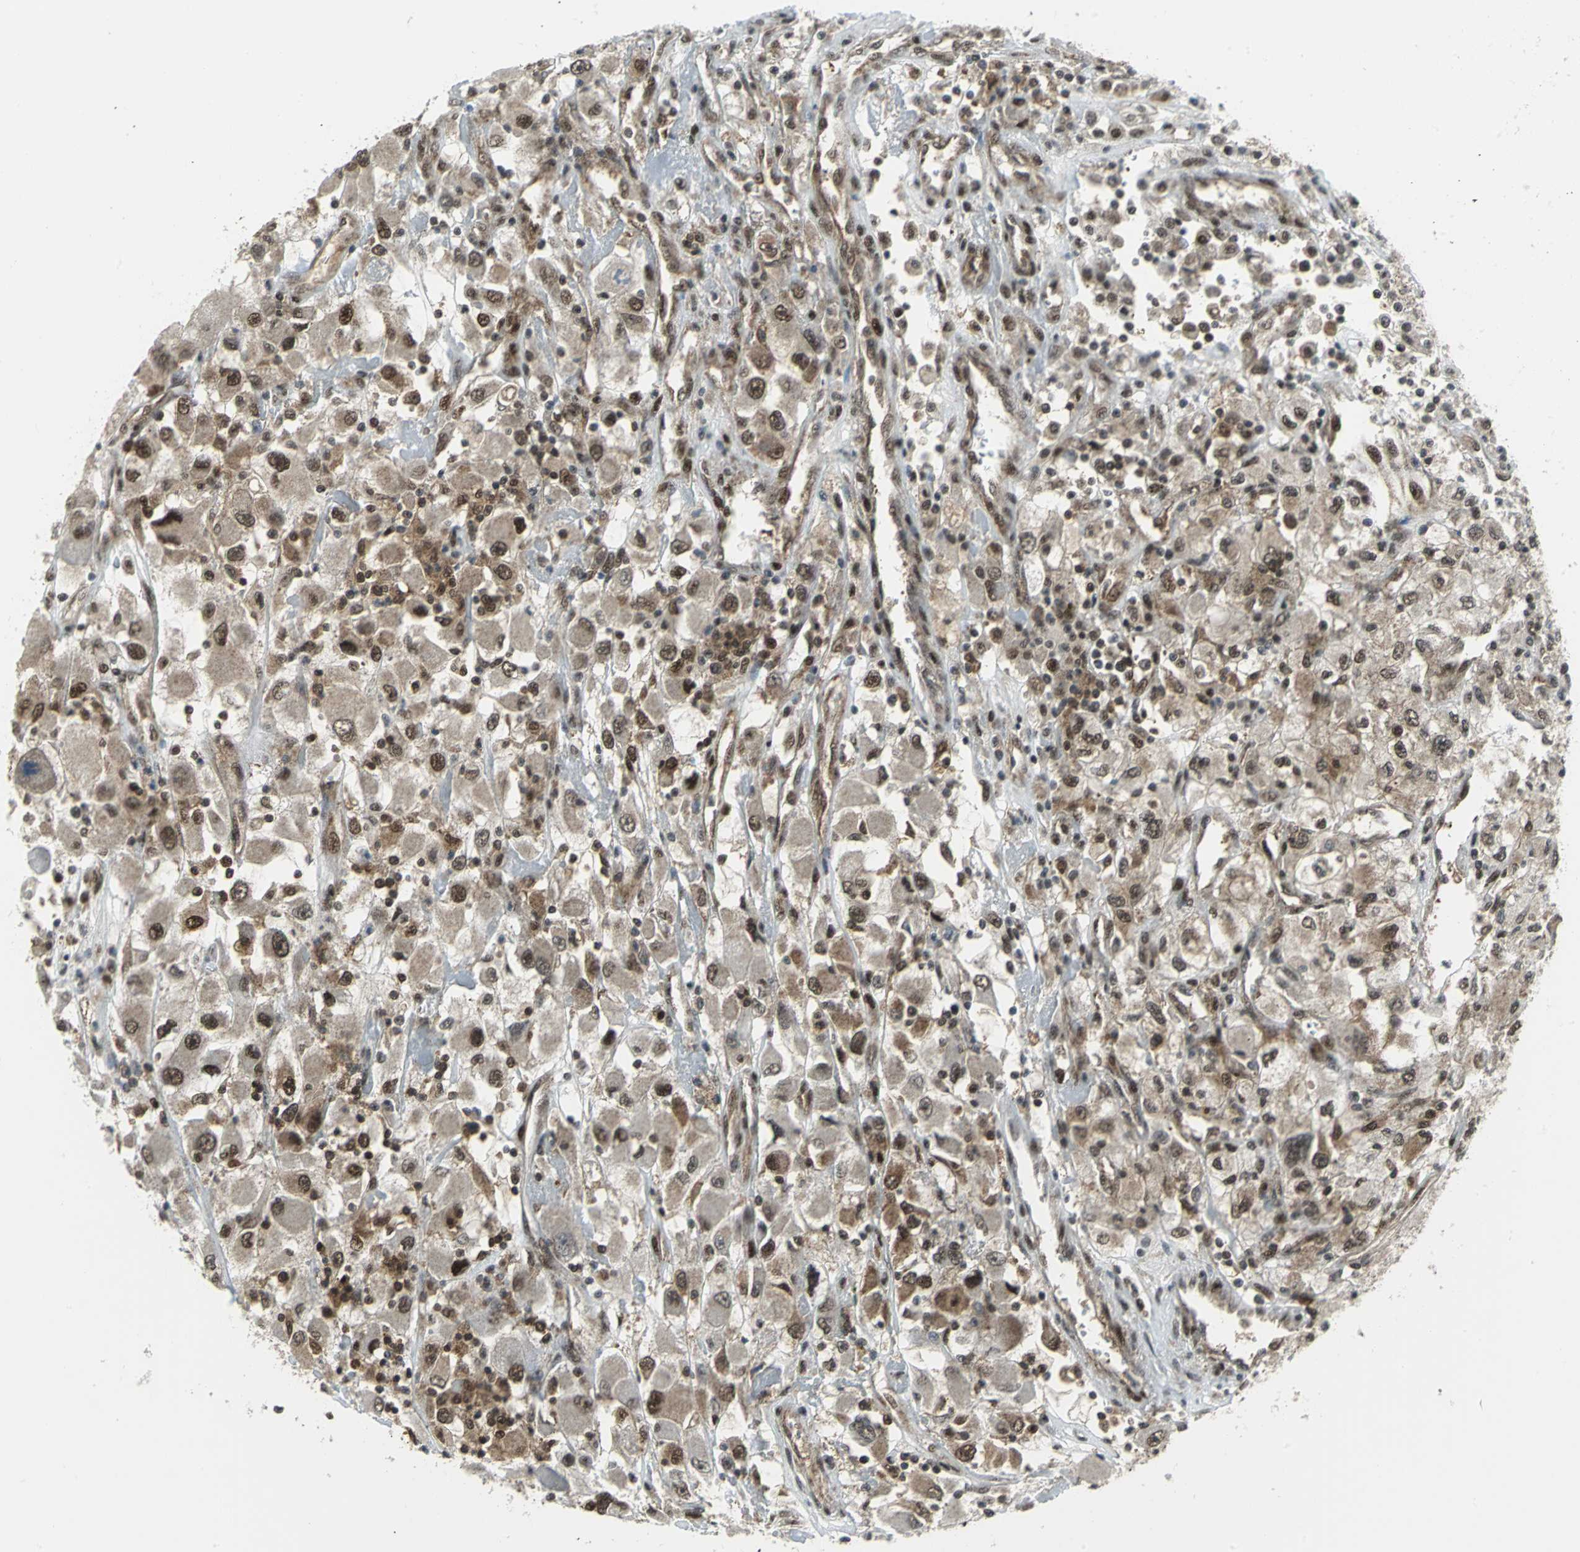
{"staining": {"intensity": "moderate", "quantity": ">75%", "location": "cytoplasmic/membranous,nuclear"}, "tissue": "renal cancer", "cell_type": "Tumor cells", "image_type": "cancer", "snomed": [{"axis": "morphology", "description": "Adenocarcinoma, NOS"}, {"axis": "topography", "description": "Kidney"}], "caption": "The immunohistochemical stain shows moderate cytoplasmic/membranous and nuclear staining in tumor cells of renal cancer tissue.", "gene": "PSMA4", "patient": {"sex": "female", "age": 52}}